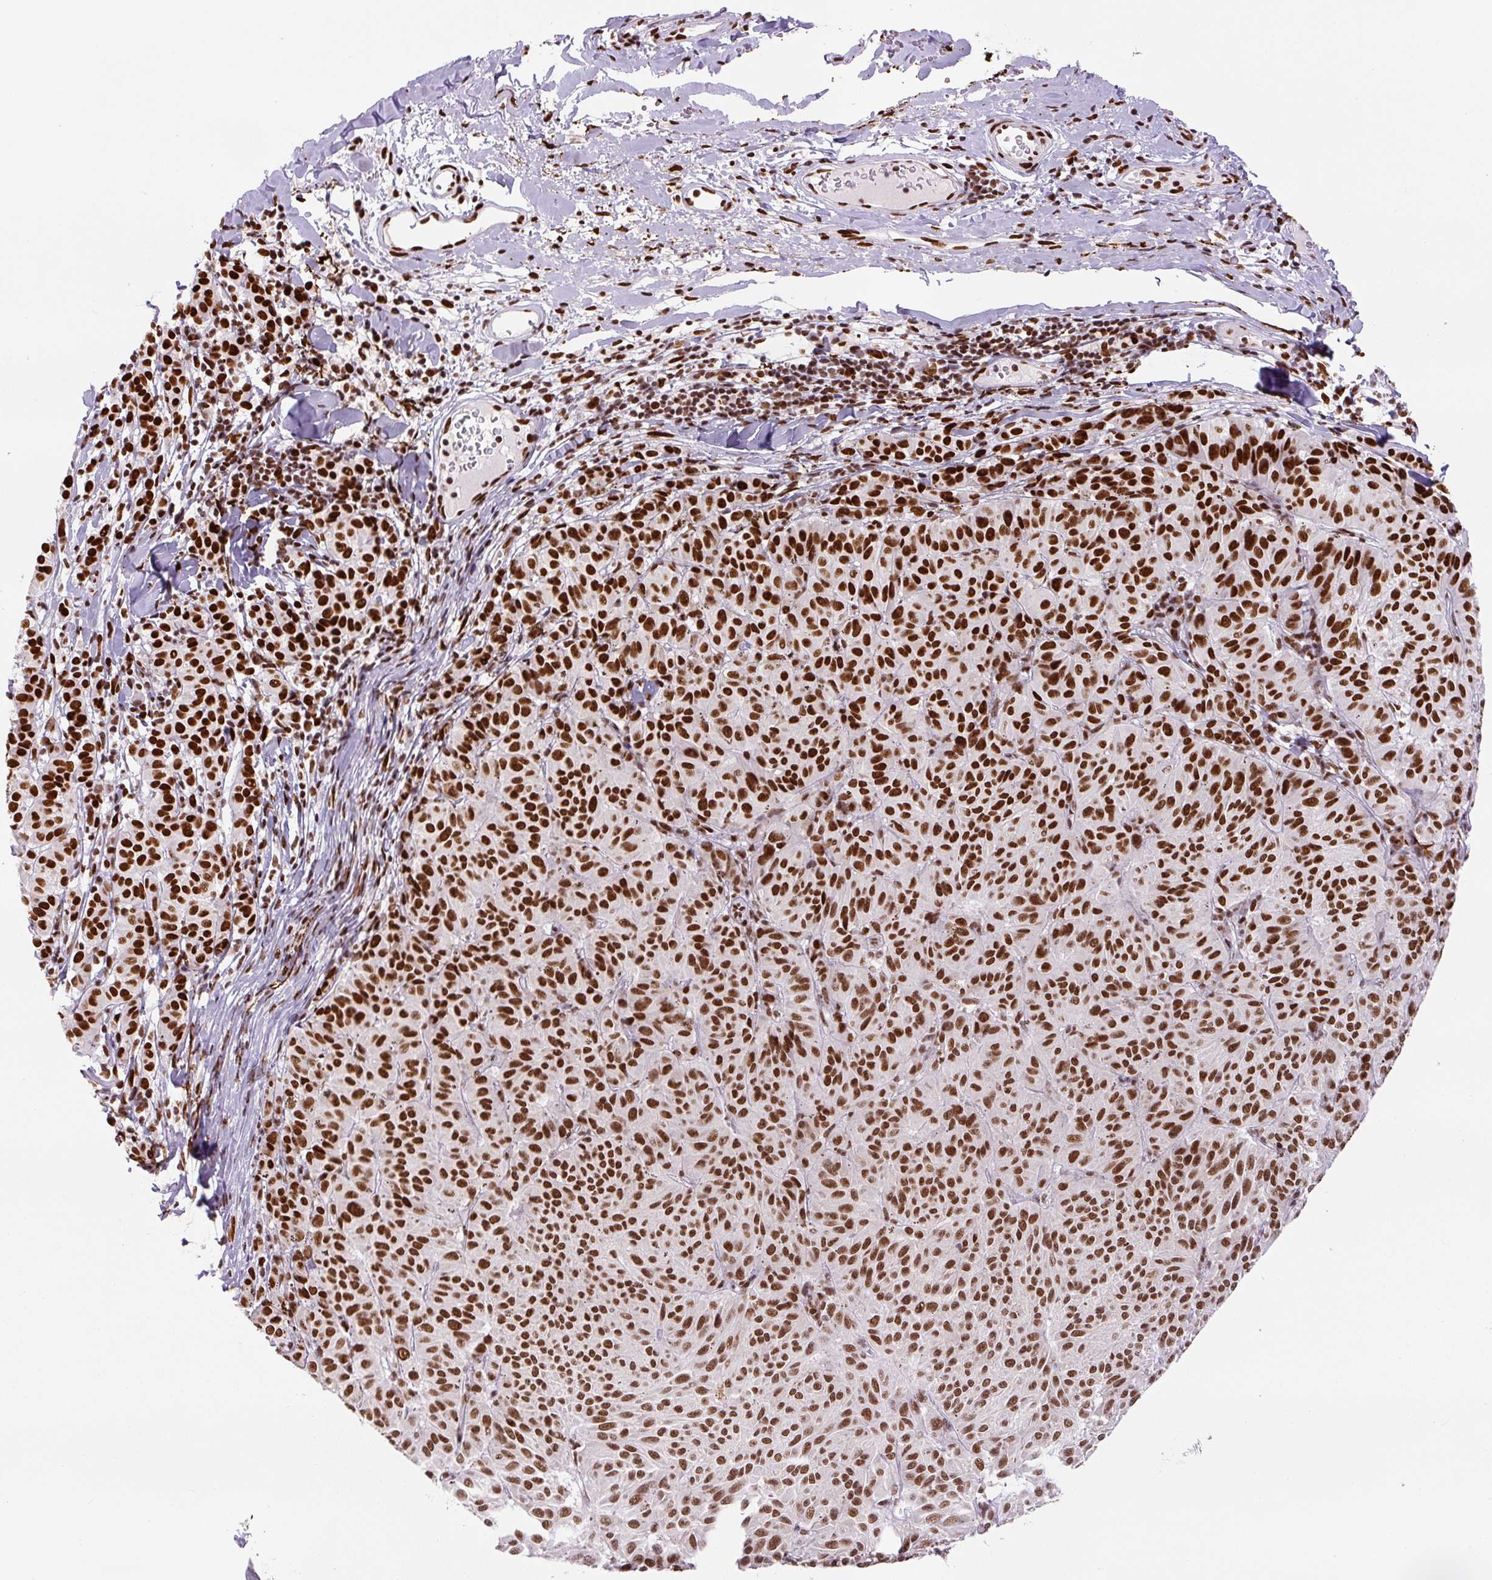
{"staining": {"intensity": "strong", "quantity": ">75%", "location": "nuclear"}, "tissue": "melanoma", "cell_type": "Tumor cells", "image_type": "cancer", "snomed": [{"axis": "morphology", "description": "Malignant melanoma, NOS"}, {"axis": "topography", "description": "Skin"}], "caption": "A photomicrograph showing strong nuclear staining in approximately >75% of tumor cells in melanoma, as visualized by brown immunohistochemical staining.", "gene": "FUS", "patient": {"sex": "female", "age": 72}}